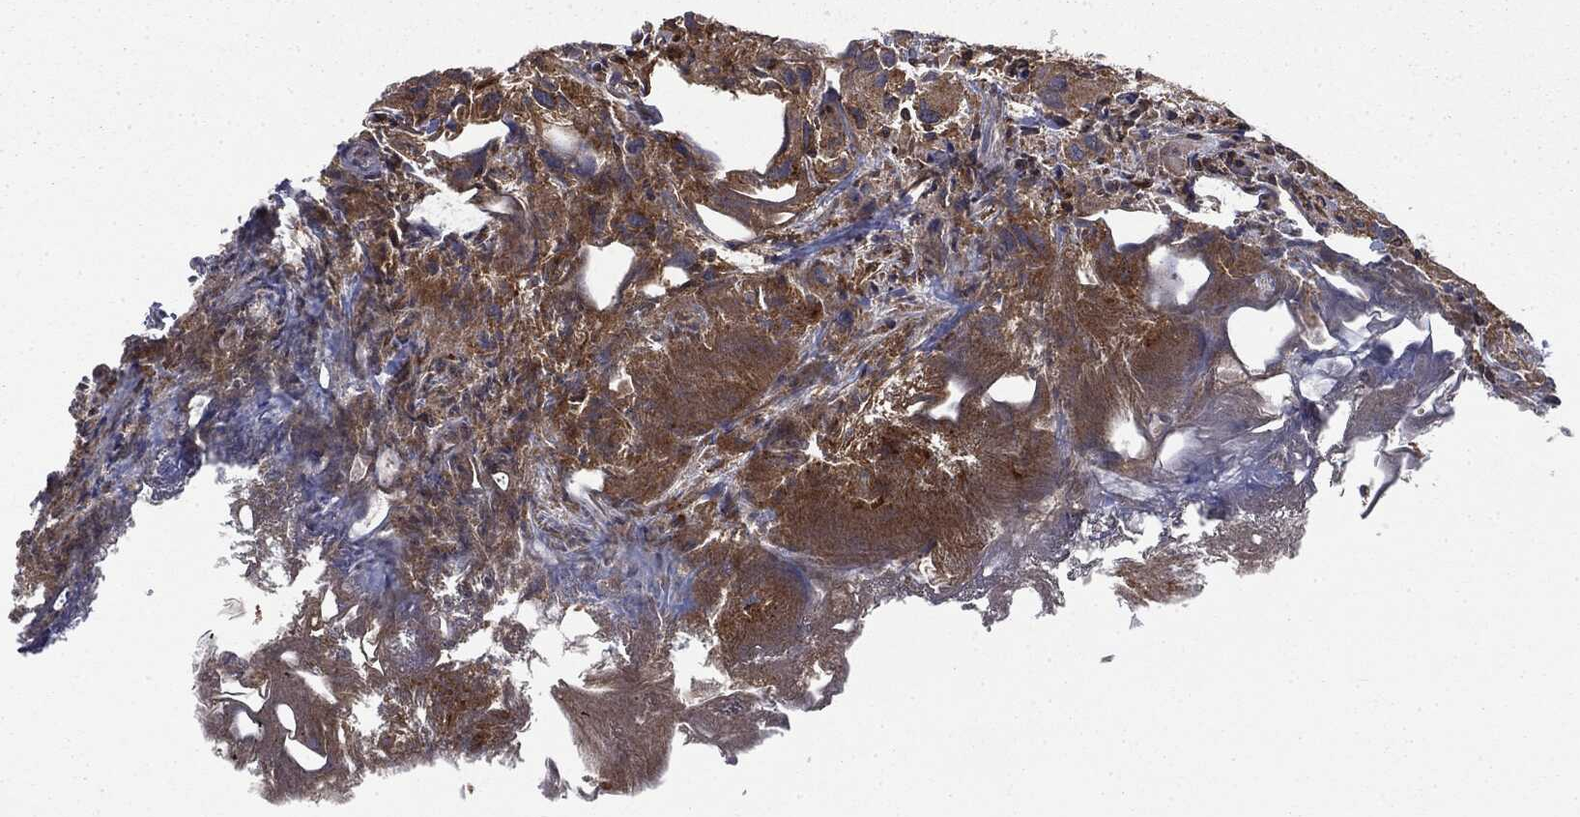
{"staining": {"intensity": "moderate", "quantity": ">75%", "location": "cytoplasmic/membranous"}, "tissue": "urothelial cancer", "cell_type": "Tumor cells", "image_type": "cancer", "snomed": [{"axis": "morphology", "description": "Urothelial carcinoma, High grade"}, {"axis": "topography", "description": "Urinary bladder"}], "caption": "A high-resolution micrograph shows immunohistochemistry (IHC) staining of high-grade urothelial carcinoma, which shows moderate cytoplasmic/membranous staining in approximately >75% of tumor cells.", "gene": "SNX5", "patient": {"sex": "male", "age": 79}}